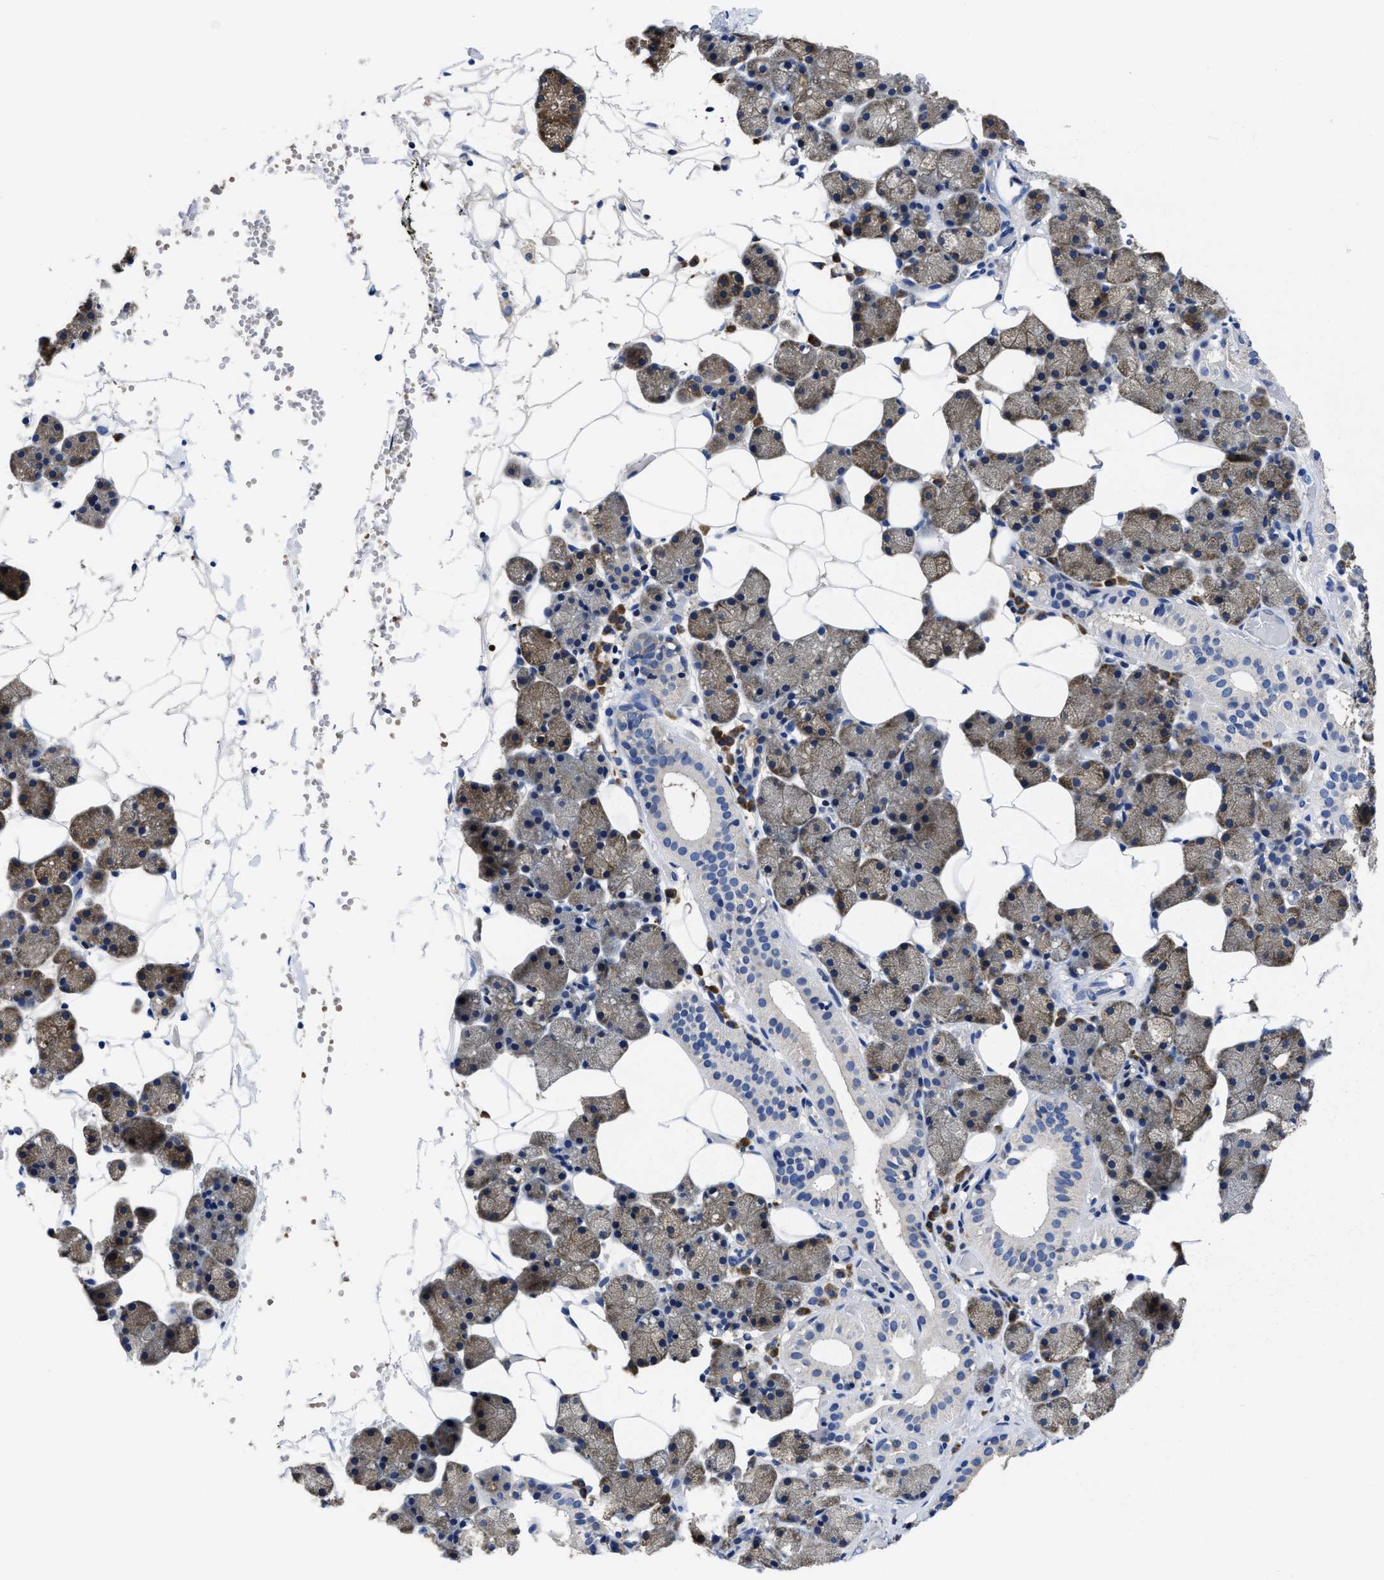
{"staining": {"intensity": "moderate", "quantity": "<25%", "location": "cytoplasmic/membranous"}, "tissue": "salivary gland", "cell_type": "Glandular cells", "image_type": "normal", "snomed": [{"axis": "morphology", "description": "Normal tissue, NOS"}, {"axis": "topography", "description": "Salivary gland"}], "caption": "Moderate cytoplasmic/membranous staining for a protein is seen in about <25% of glandular cells of normal salivary gland using IHC.", "gene": "YARS1", "patient": {"sex": "female", "age": 33}}